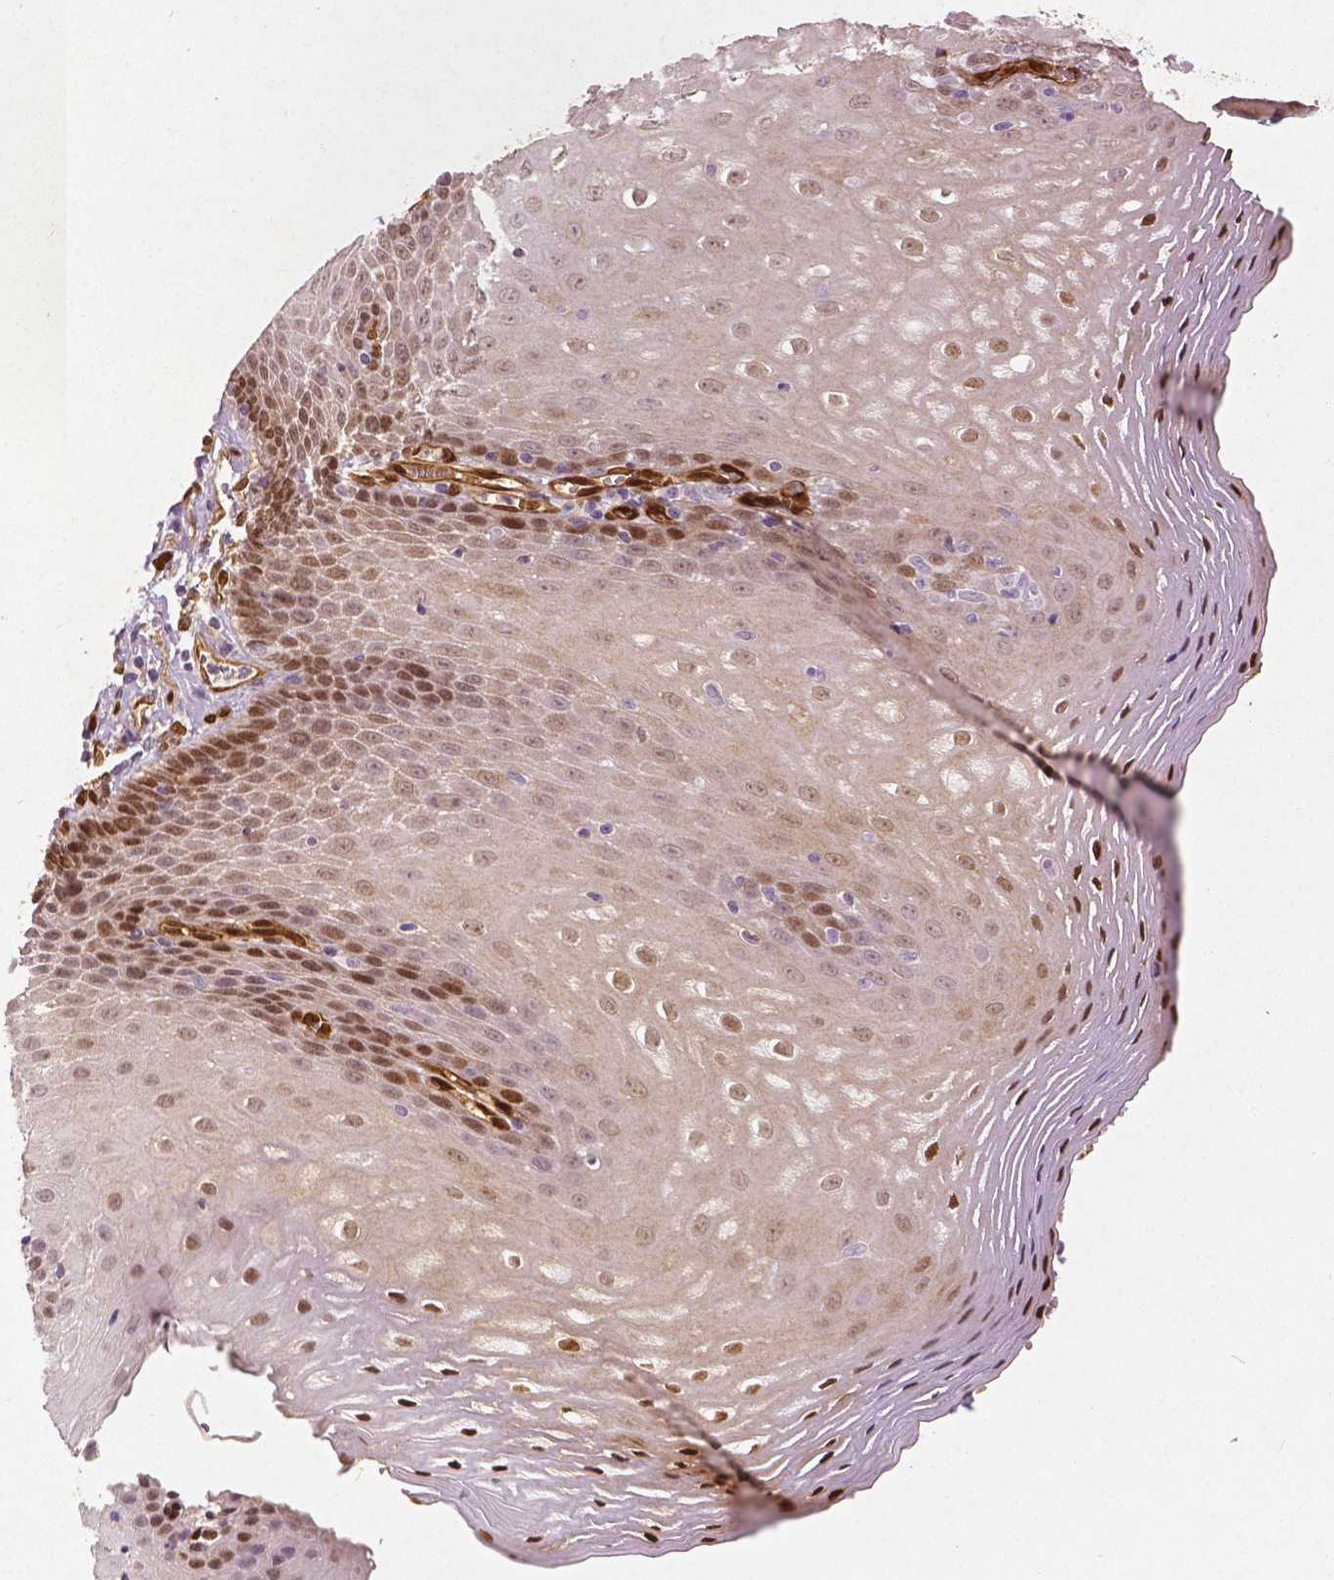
{"staining": {"intensity": "moderate", "quantity": ">75%", "location": "cytoplasmic/membranous,nuclear"}, "tissue": "esophagus", "cell_type": "Squamous epithelial cells", "image_type": "normal", "snomed": [{"axis": "morphology", "description": "Normal tissue, NOS"}, {"axis": "topography", "description": "Esophagus"}], "caption": "A high-resolution micrograph shows immunohistochemistry (IHC) staining of benign esophagus, which shows moderate cytoplasmic/membranous,nuclear staining in about >75% of squamous epithelial cells.", "gene": "WWTR1", "patient": {"sex": "female", "age": 68}}